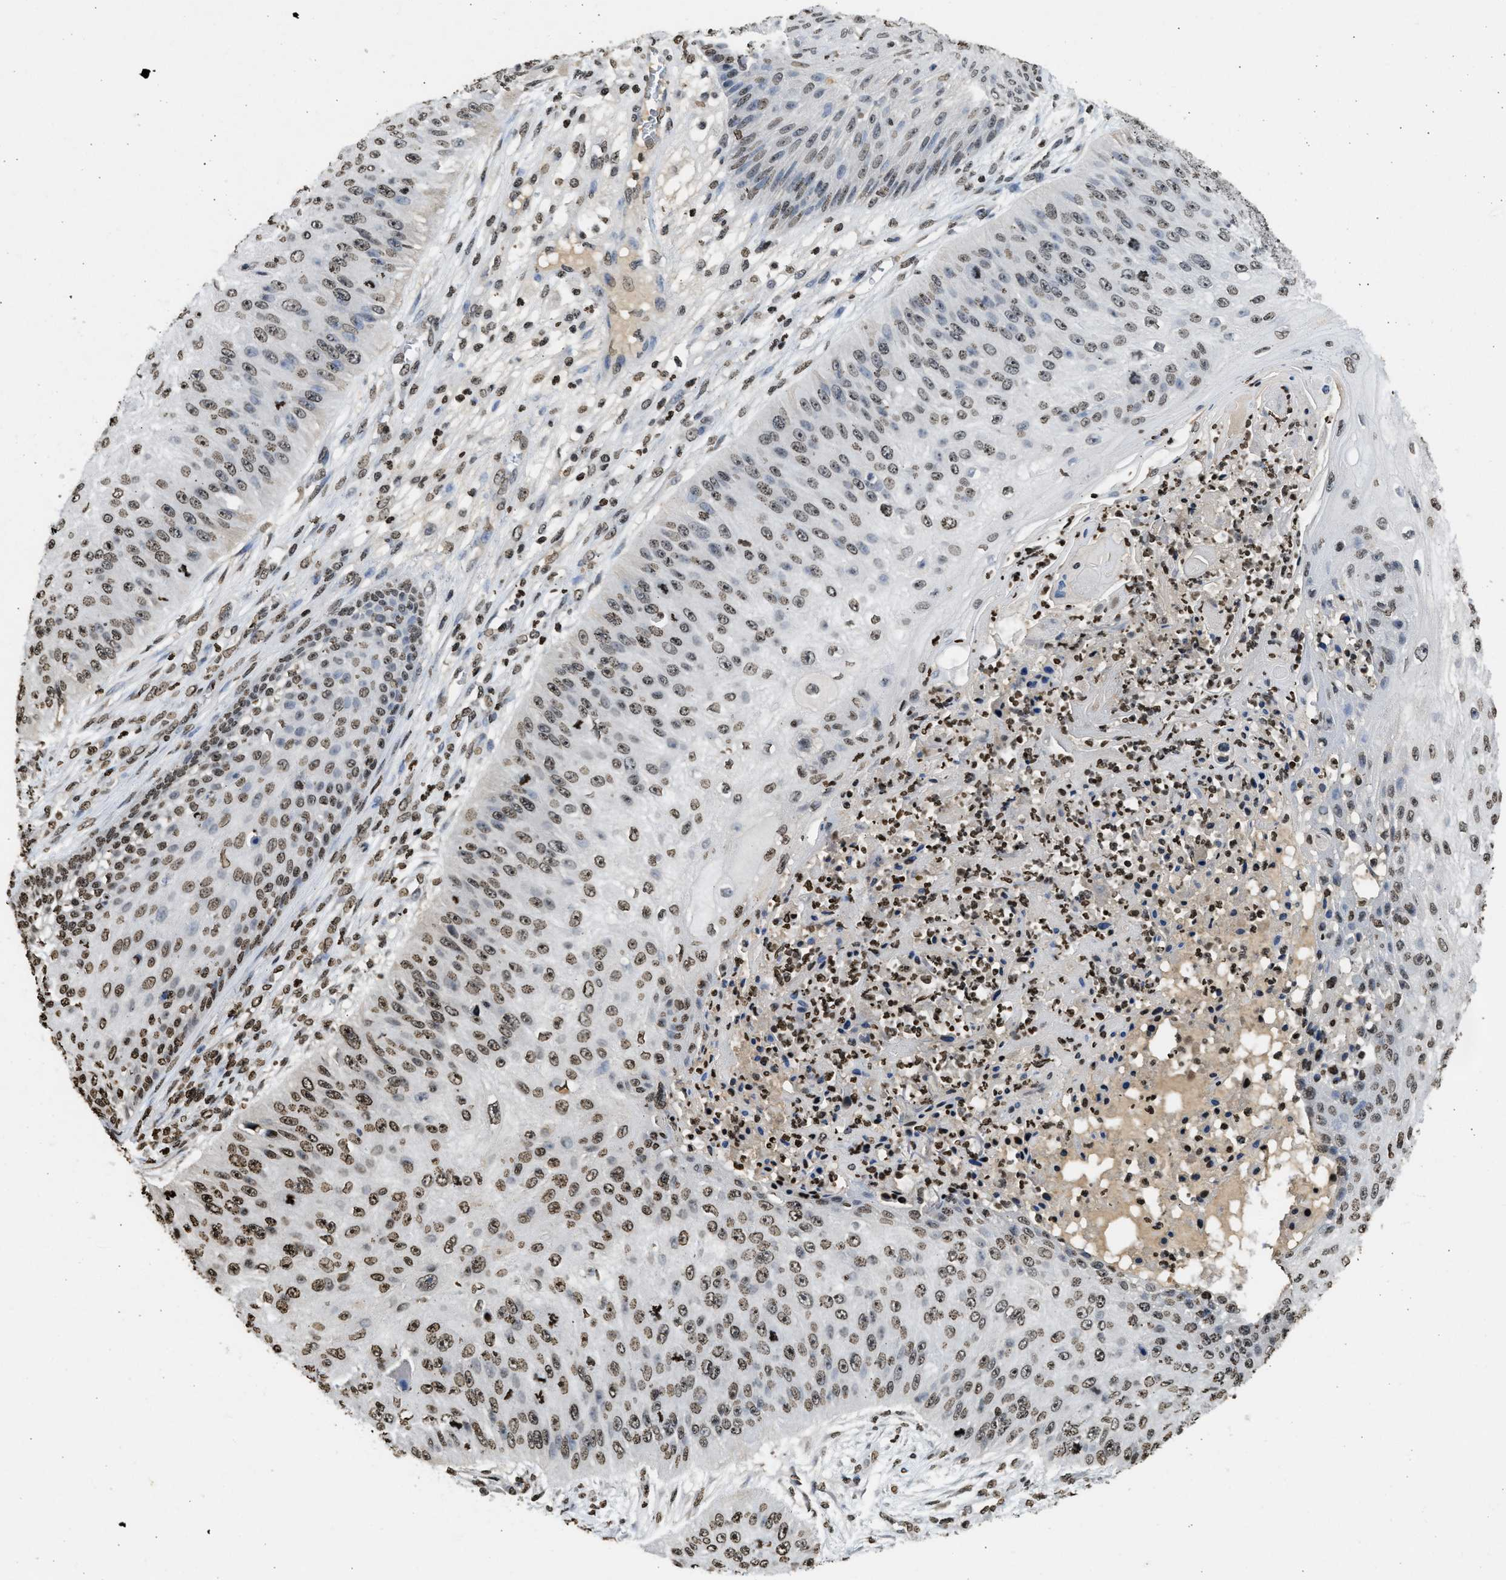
{"staining": {"intensity": "moderate", "quantity": ">75%", "location": "nuclear"}, "tissue": "skin cancer", "cell_type": "Tumor cells", "image_type": "cancer", "snomed": [{"axis": "morphology", "description": "Squamous cell carcinoma, NOS"}, {"axis": "topography", "description": "Skin"}], "caption": "A high-resolution photomicrograph shows immunohistochemistry staining of squamous cell carcinoma (skin), which shows moderate nuclear positivity in about >75% of tumor cells.", "gene": "RRAGC", "patient": {"sex": "female", "age": 80}}